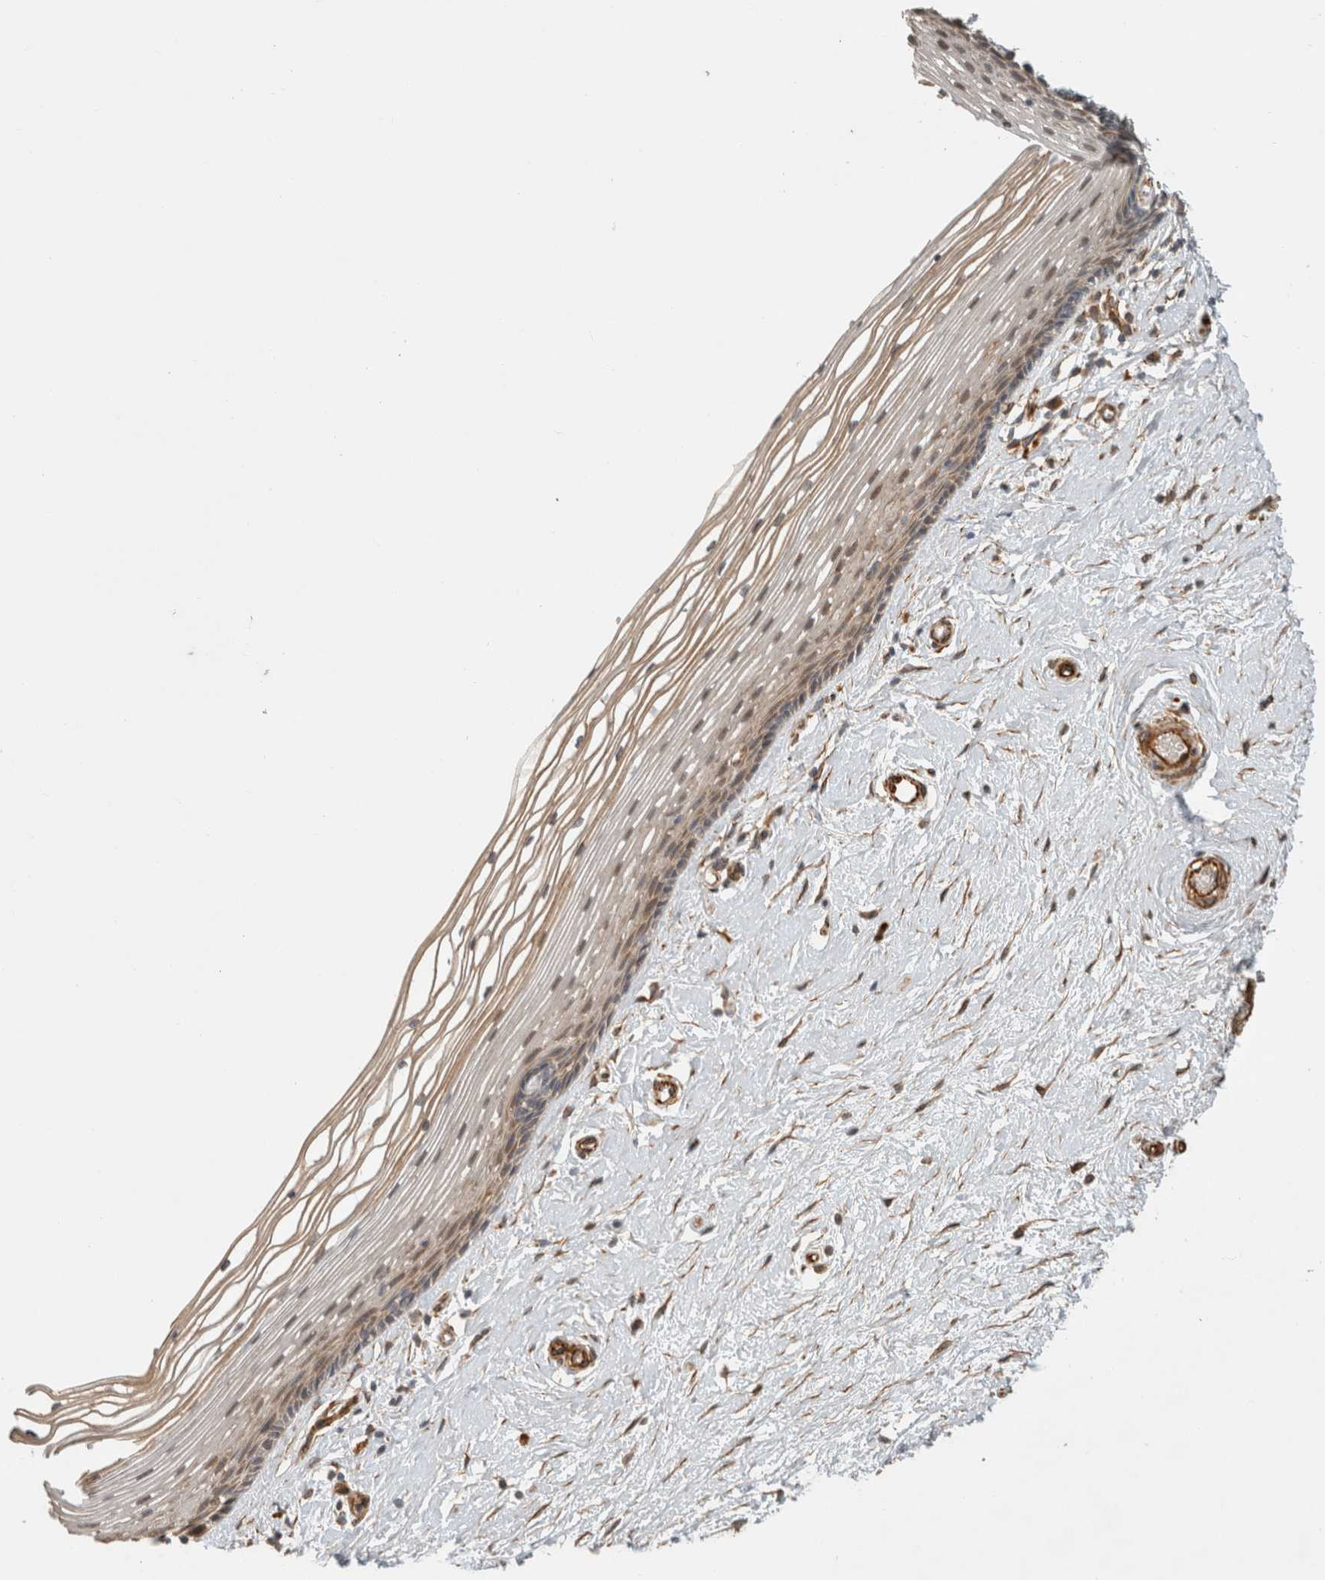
{"staining": {"intensity": "weak", "quantity": ">75%", "location": "cytoplasmic/membranous"}, "tissue": "vagina", "cell_type": "Squamous epithelial cells", "image_type": "normal", "snomed": [{"axis": "morphology", "description": "Normal tissue, NOS"}, {"axis": "topography", "description": "Vagina"}], "caption": "Immunohistochemical staining of benign vagina reveals weak cytoplasmic/membranous protein positivity in about >75% of squamous epithelial cells. (Stains: DAB (3,3'-diaminobenzidine) in brown, nuclei in blue, Microscopy: brightfield microscopy at high magnification).", "gene": "SIPA1L2", "patient": {"sex": "female", "age": 46}}